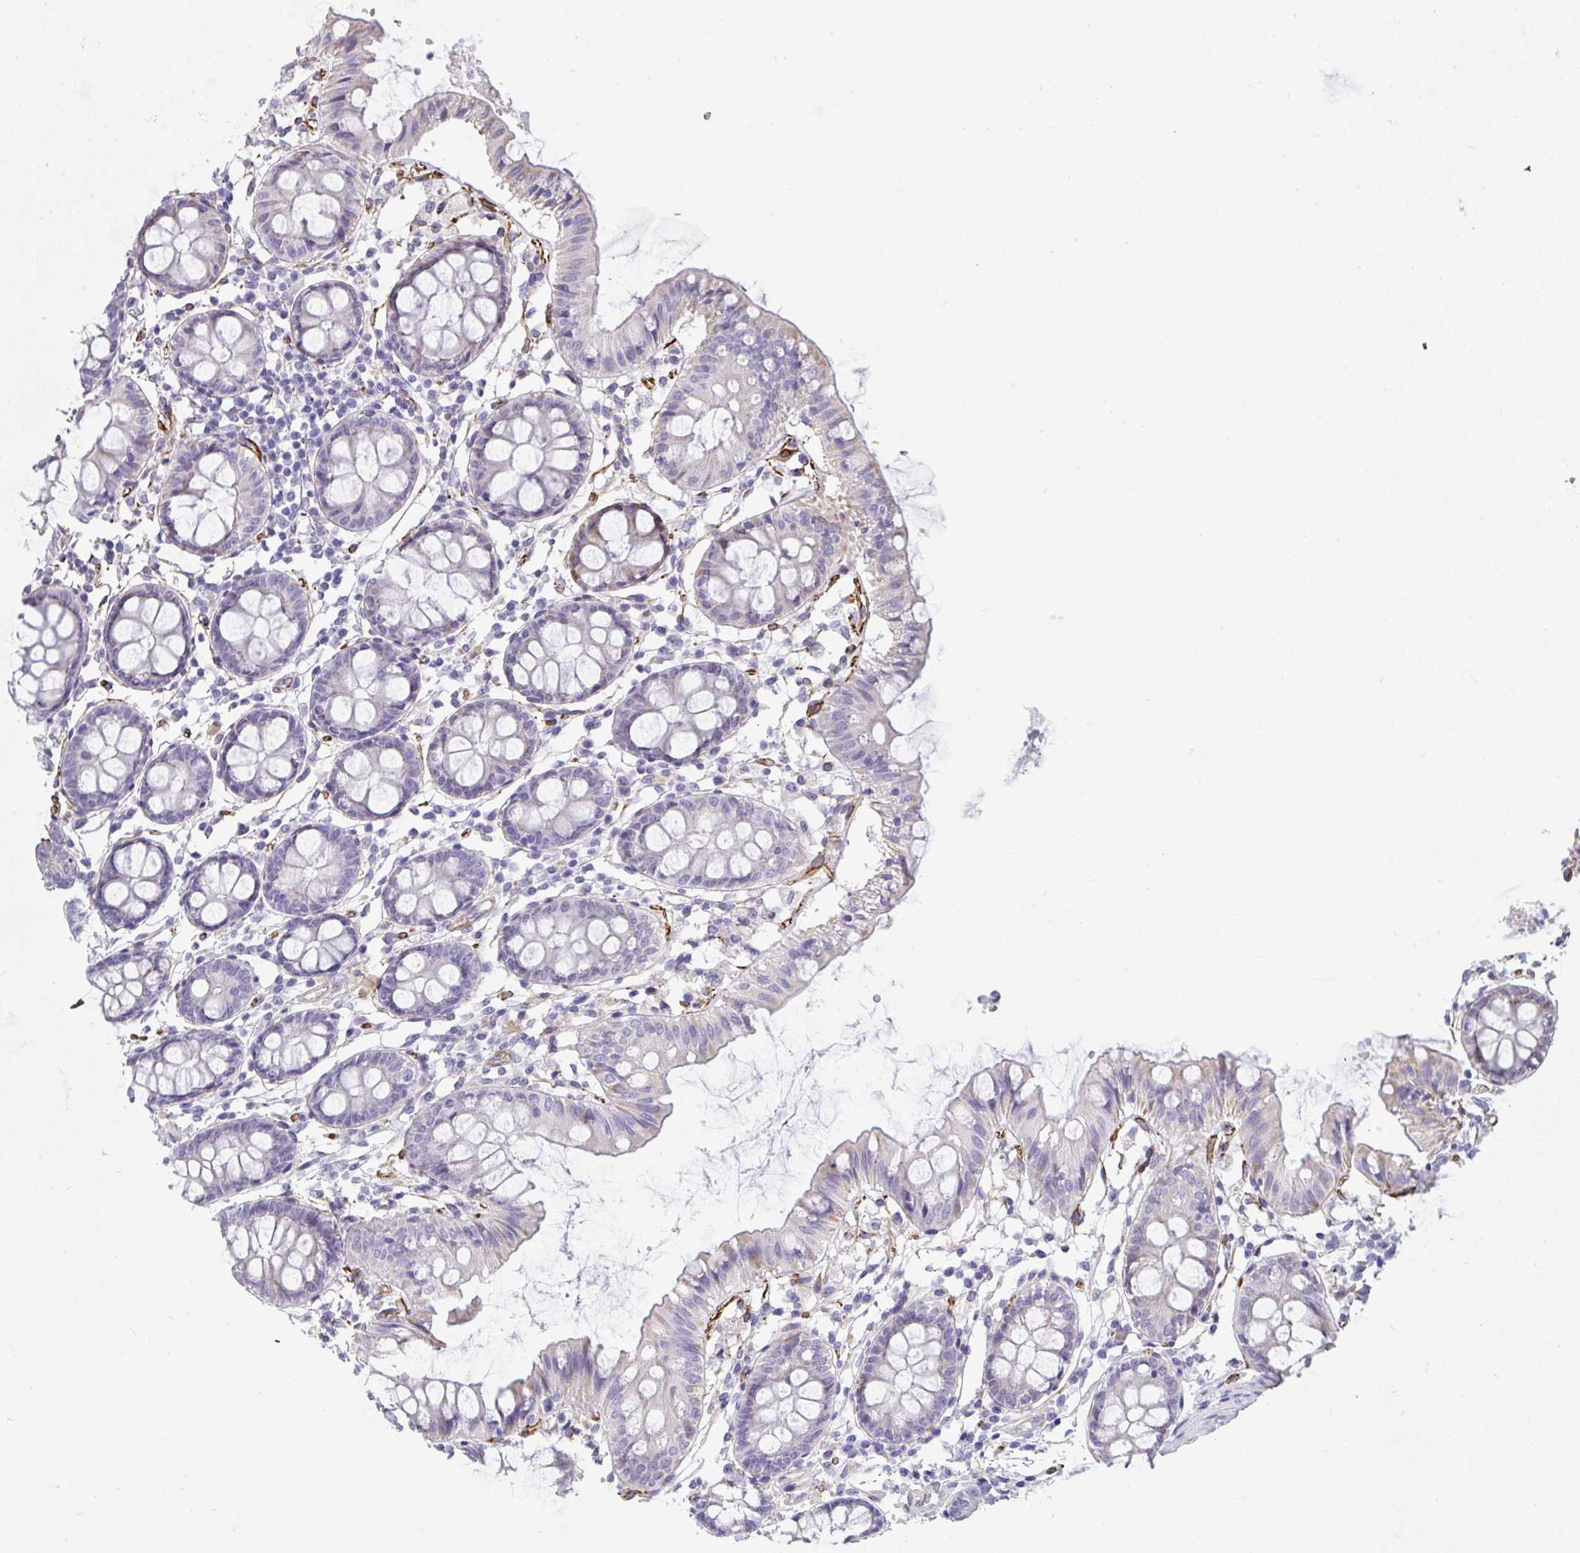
{"staining": {"intensity": "strong", "quantity": ">75%", "location": "cytoplasmic/membranous"}, "tissue": "colon", "cell_type": "Endothelial cells", "image_type": "normal", "snomed": [{"axis": "morphology", "description": "Normal tissue, NOS"}, {"axis": "topography", "description": "Colon"}], "caption": "Unremarkable colon exhibits strong cytoplasmic/membranous staining in approximately >75% of endothelial cells.", "gene": "SLC35B1", "patient": {"sex": "female", "age": 84}}